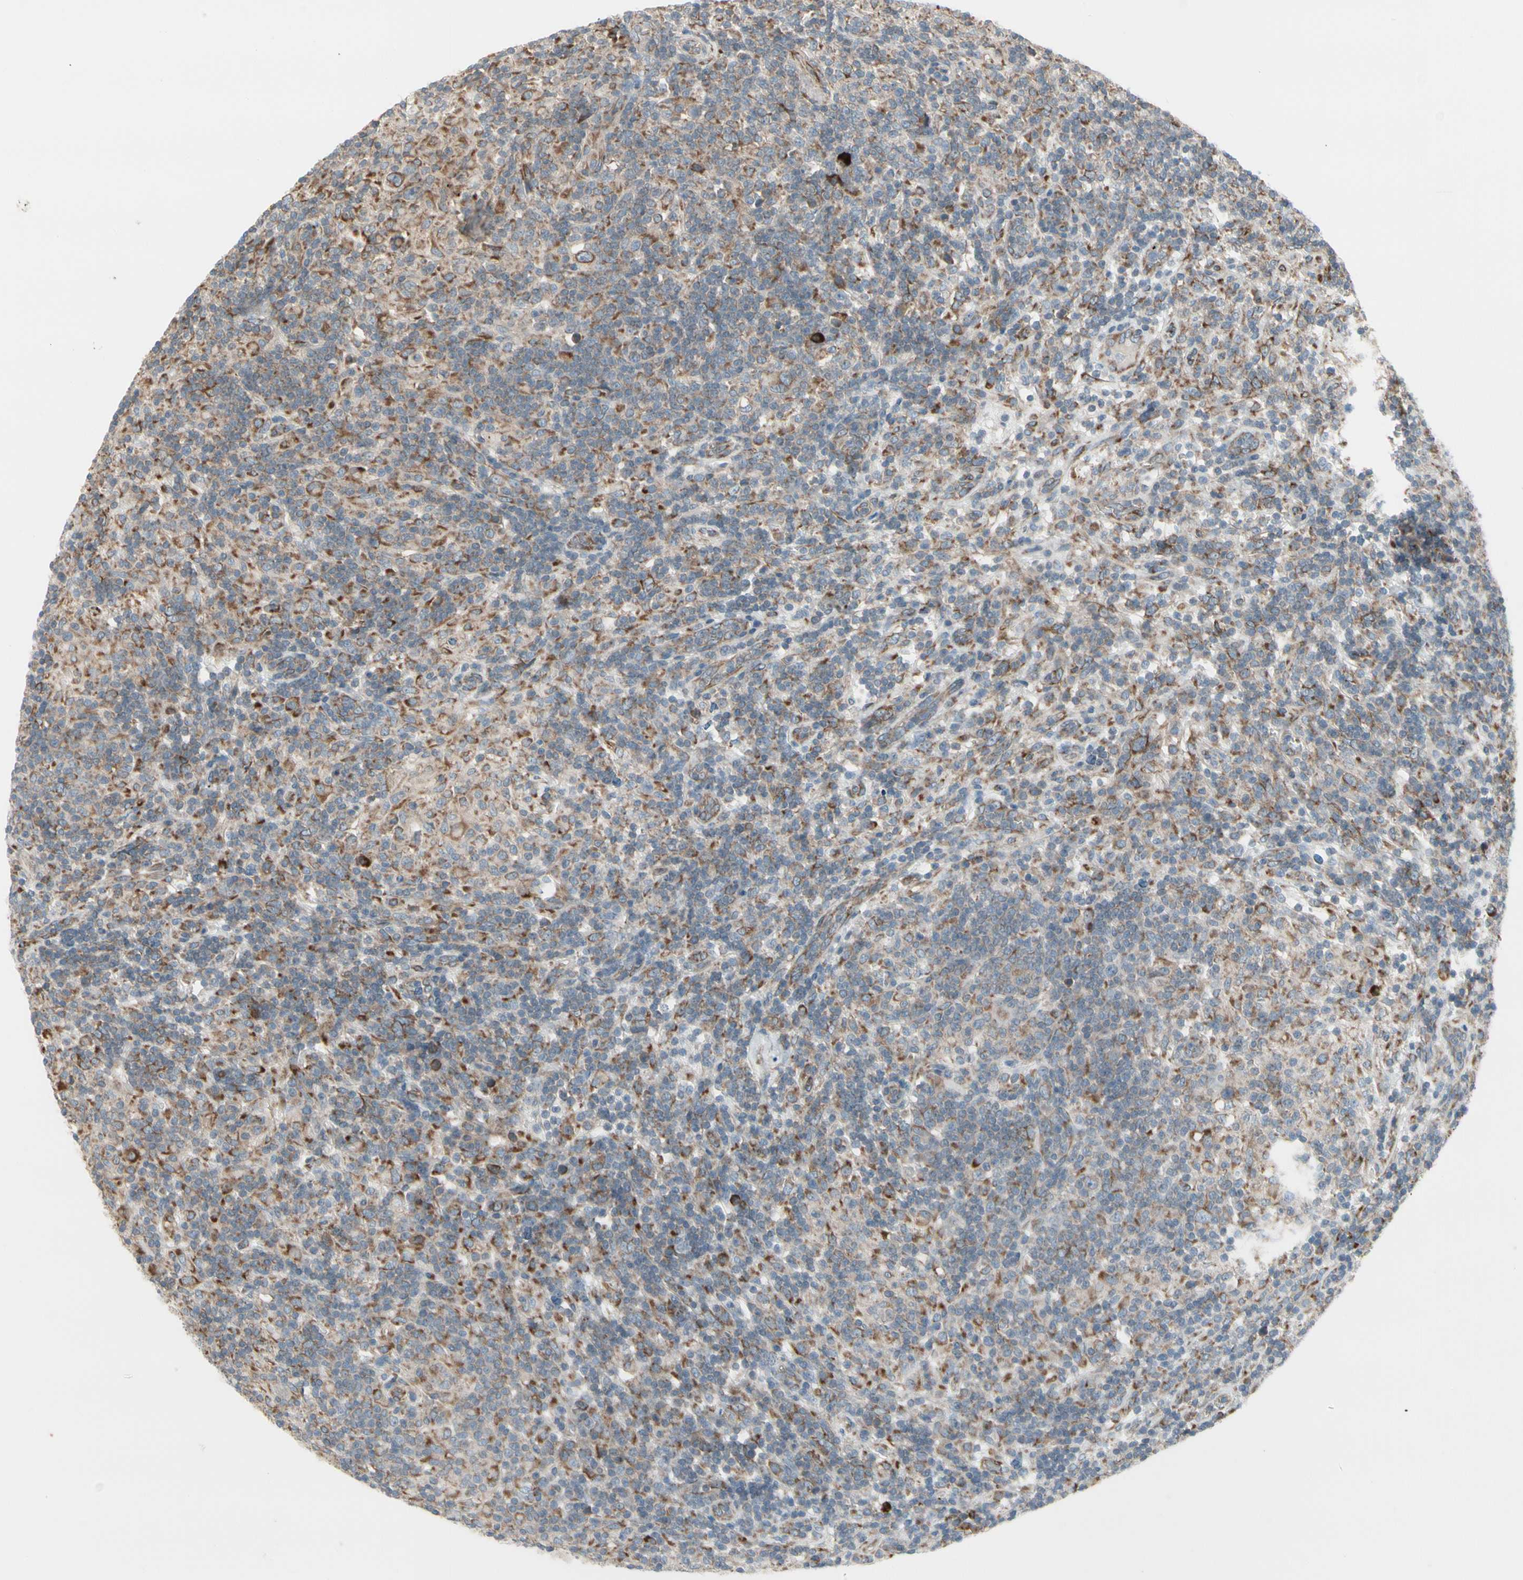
{"staining": {"intensity": "weak", "quantity": "25%-75%", "location": "cytoplasmic/membranous"}, "tissue": "lymphoma", "cell_type": "Tumor cells", "image_type": "cancer", "snomed": [{"axis": "morphology", "description": "Hodgkin's disease, NOS"}, {"axis": "topography", "description": "Lymph node"}], "caption": "Immunohistochemistry staining of Hodgkin's disease, which demonstrates low levels of weak cytoplasmic/membranous staining in approximately 25%-75% of tumor cells indicating weak cytoplasmic/membranous protein expression. The staining was performed using DAB (3,3'-diaminobenzidine) (brown) for protein detection and nuclei were counterstained in hematoxylin (blue).", "gene": "FNDC3A", "patient": {"sex": "male", "age": 70}}